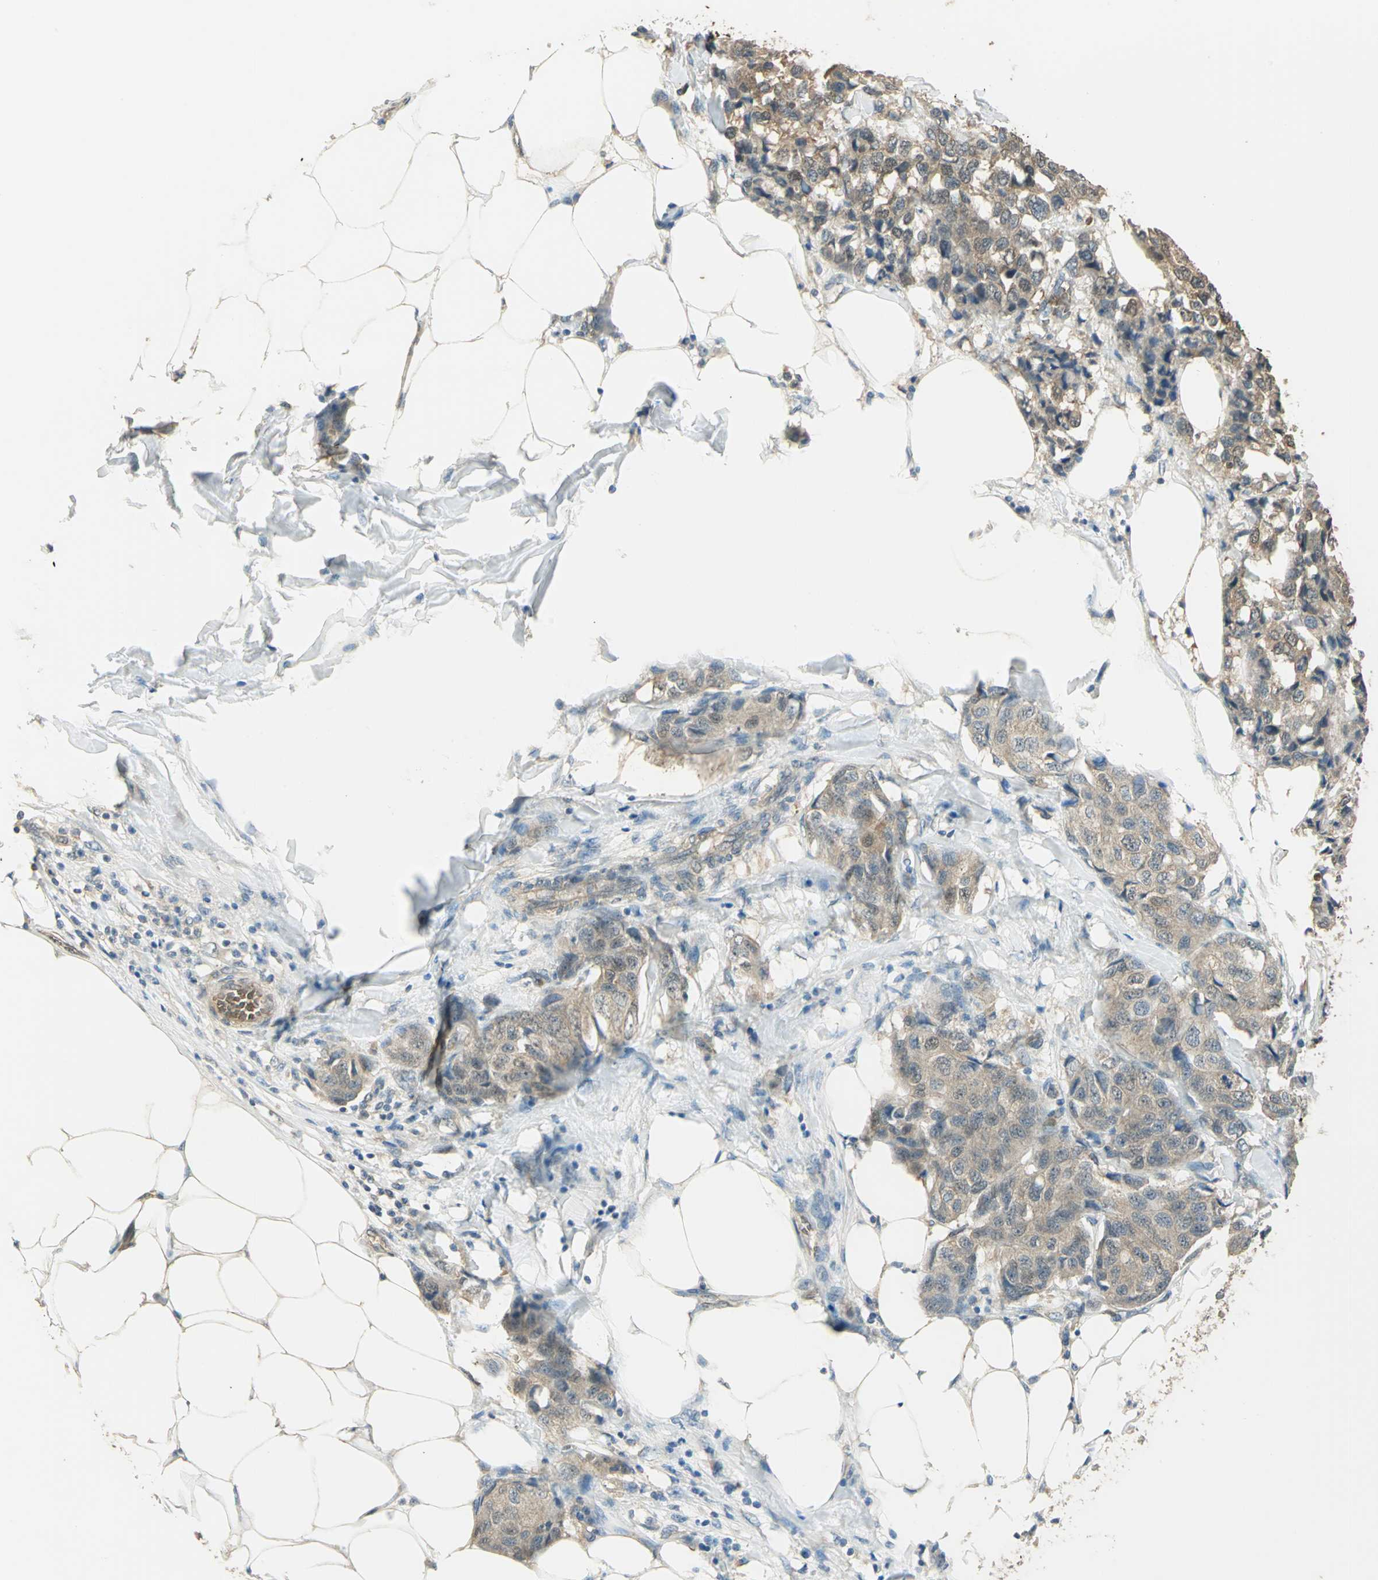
{"staining": {"intensity": "weak", "quantity": ">75%", "location": "cytoplasmic/membranous"}, "tissue": "breast cancer", "cell_type": "Tumor cells", "image_type": "cancer", "snomed": [{"axis": "morphology", "description": "Duct carcinoma"}, {"axis": "topography", "description": "Breast"}], "caption": "Tumor cells show weak cytoplasmic/membranous positivity in approximately >75% of cells in breast cancer.", "gene": "DDAH1", "patient": {"sex": "female", "age": 80}}